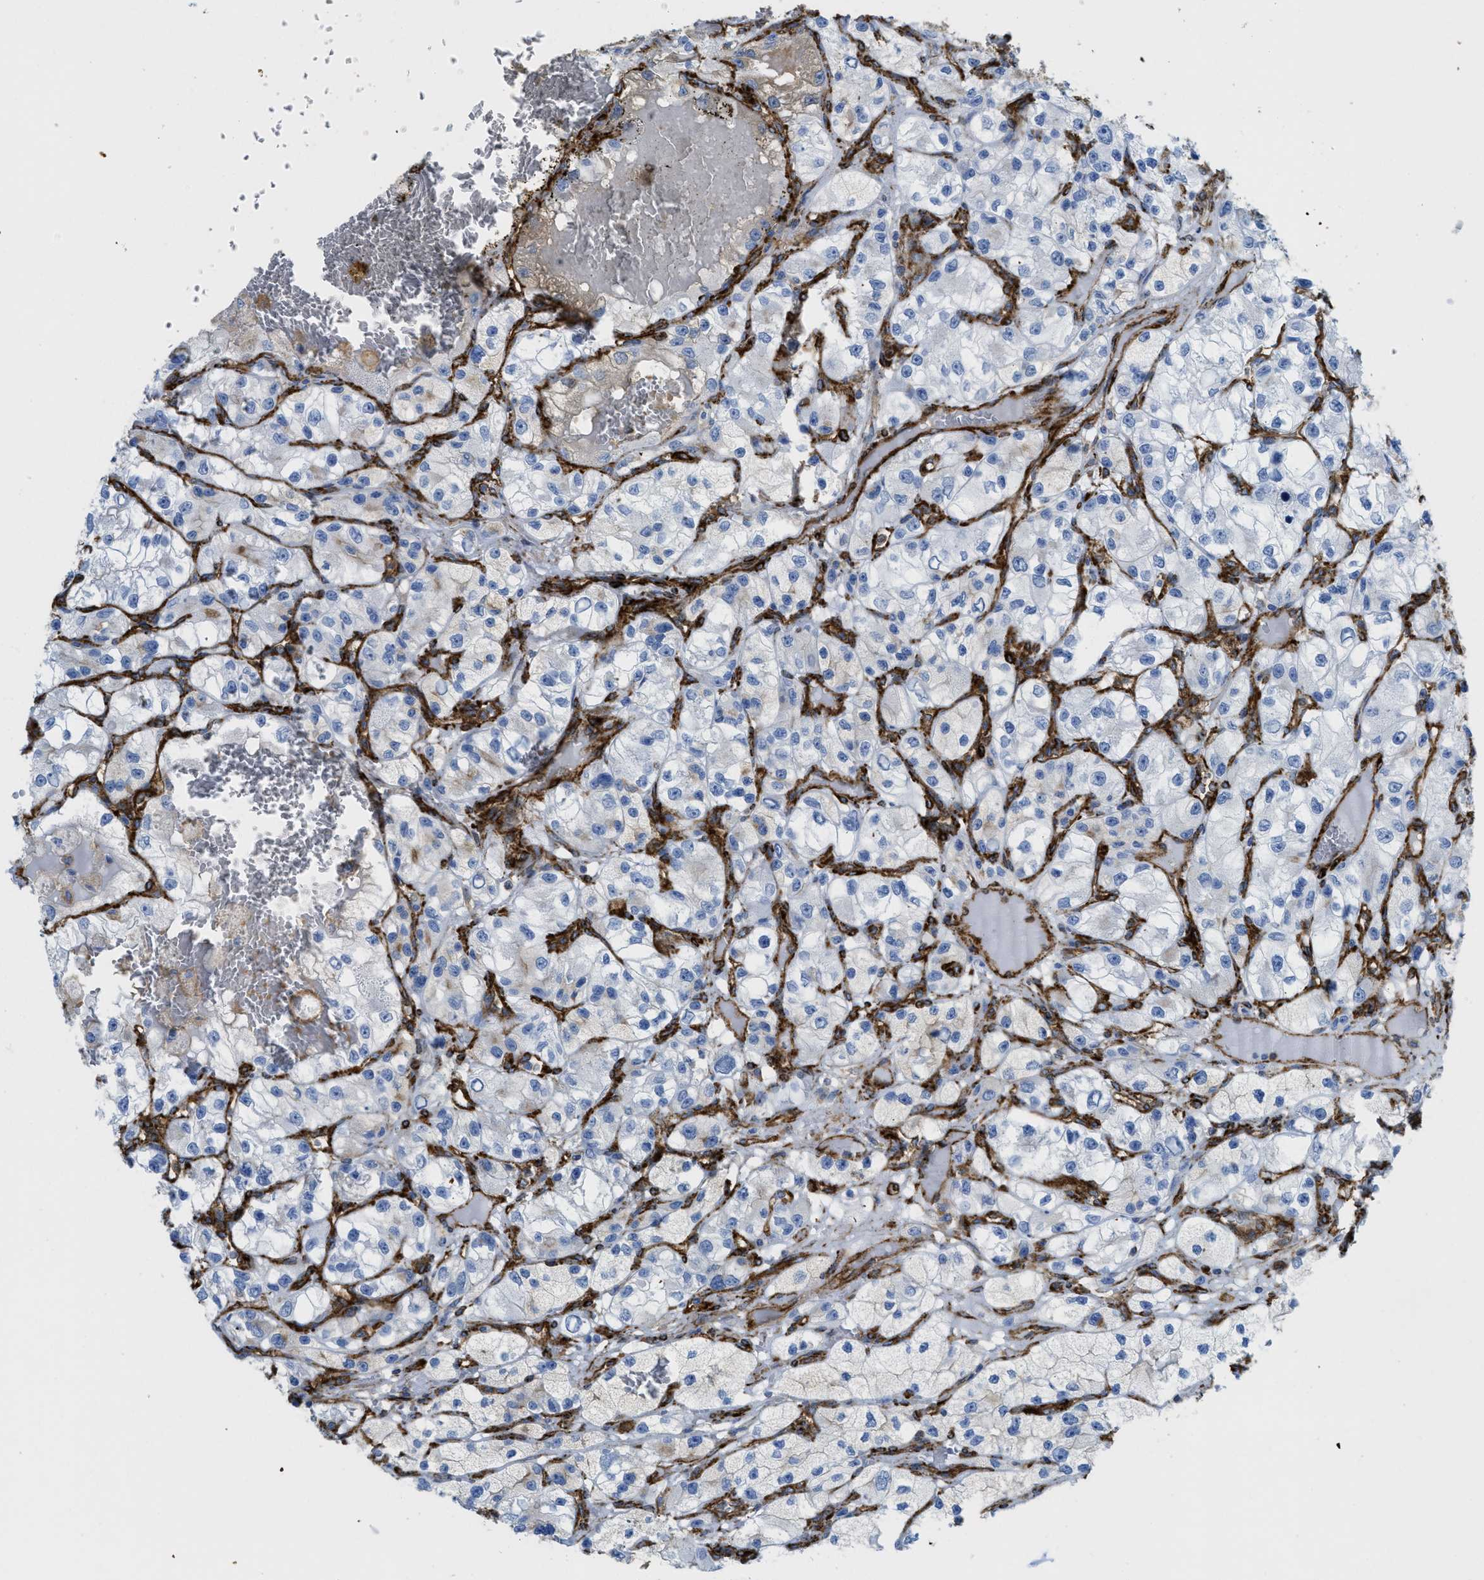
{"staining": {"intensity": "negative", "quantity": "none", "location": "none"}, "tissue": "renal cancer", "cell_type": "Tumor cells", "image_type": "cancer", "snomed": [{"axis": "morphology", "description": "Adenocarcinoma, NOS"}, {"axis": "topography", "description": "Kidney"}], "caption": "The micrograph exhibits no significant expression in tumor cells of adenocarcinoma (renal). The staining was performed using DAB to visualize the protein expression in brown, while the nuclei were stained in blue with hematoxylin (Magnification: 20x).", "gene": "HIP1", "patient": {"sex": "female", "age": 57}}